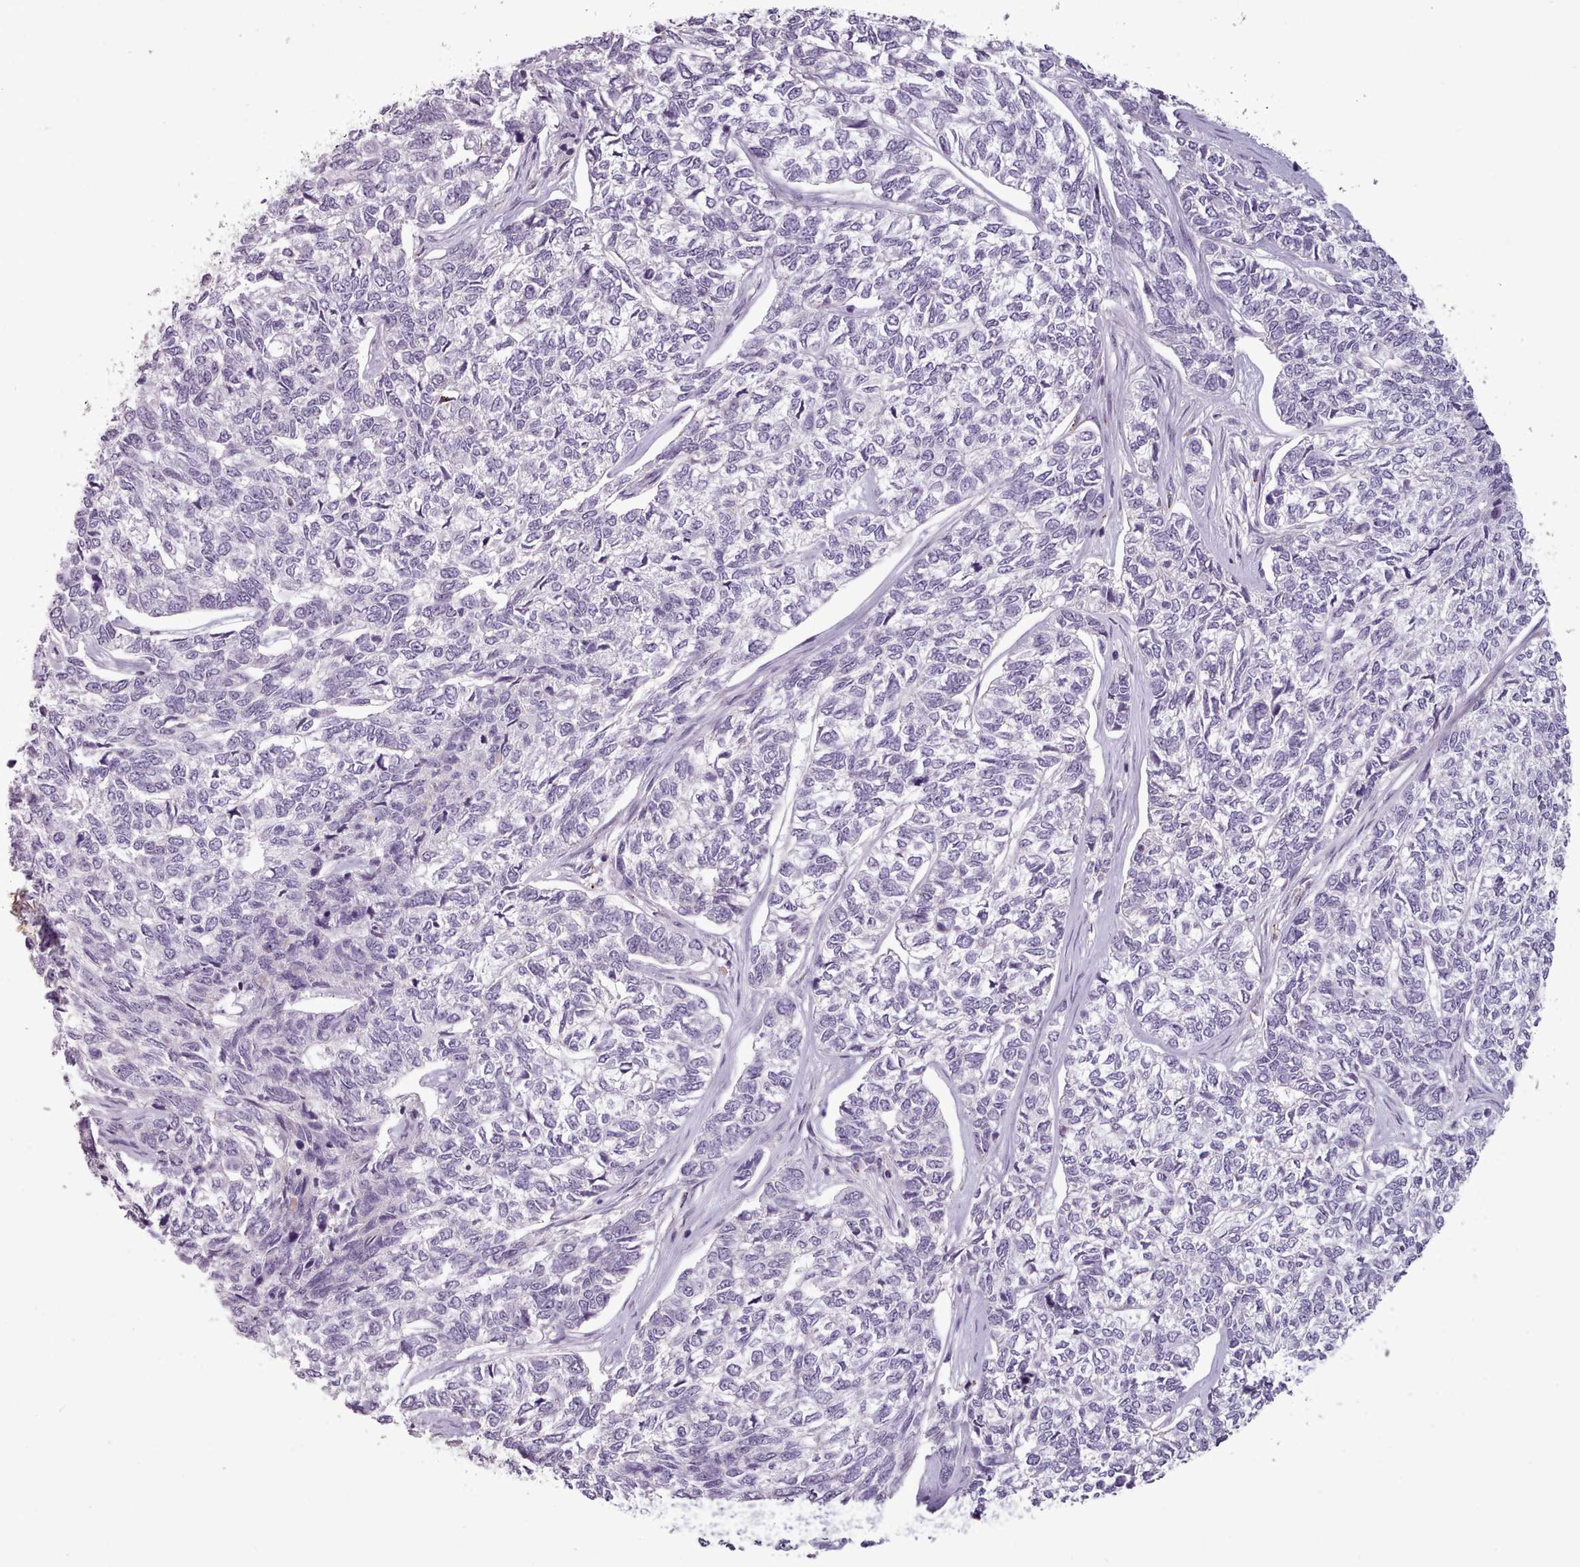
{"staining": {"intensity": "negative", "quantity": "none", "location": "none"}, "tissue": "skin cancer", "cell_type": "Tumor cells", "image_type": "cancer", "snomed": [{"axis": "morphology", "description": "Basal cell carcinoma"}, {"axis": "topography", "description": "Skin"}], "caption": "Immunohistochemistry of skin cancer reveals no expression in tumor cells.", "gene": "PBX4", "patient": {"sex": "female", "age": 65}}